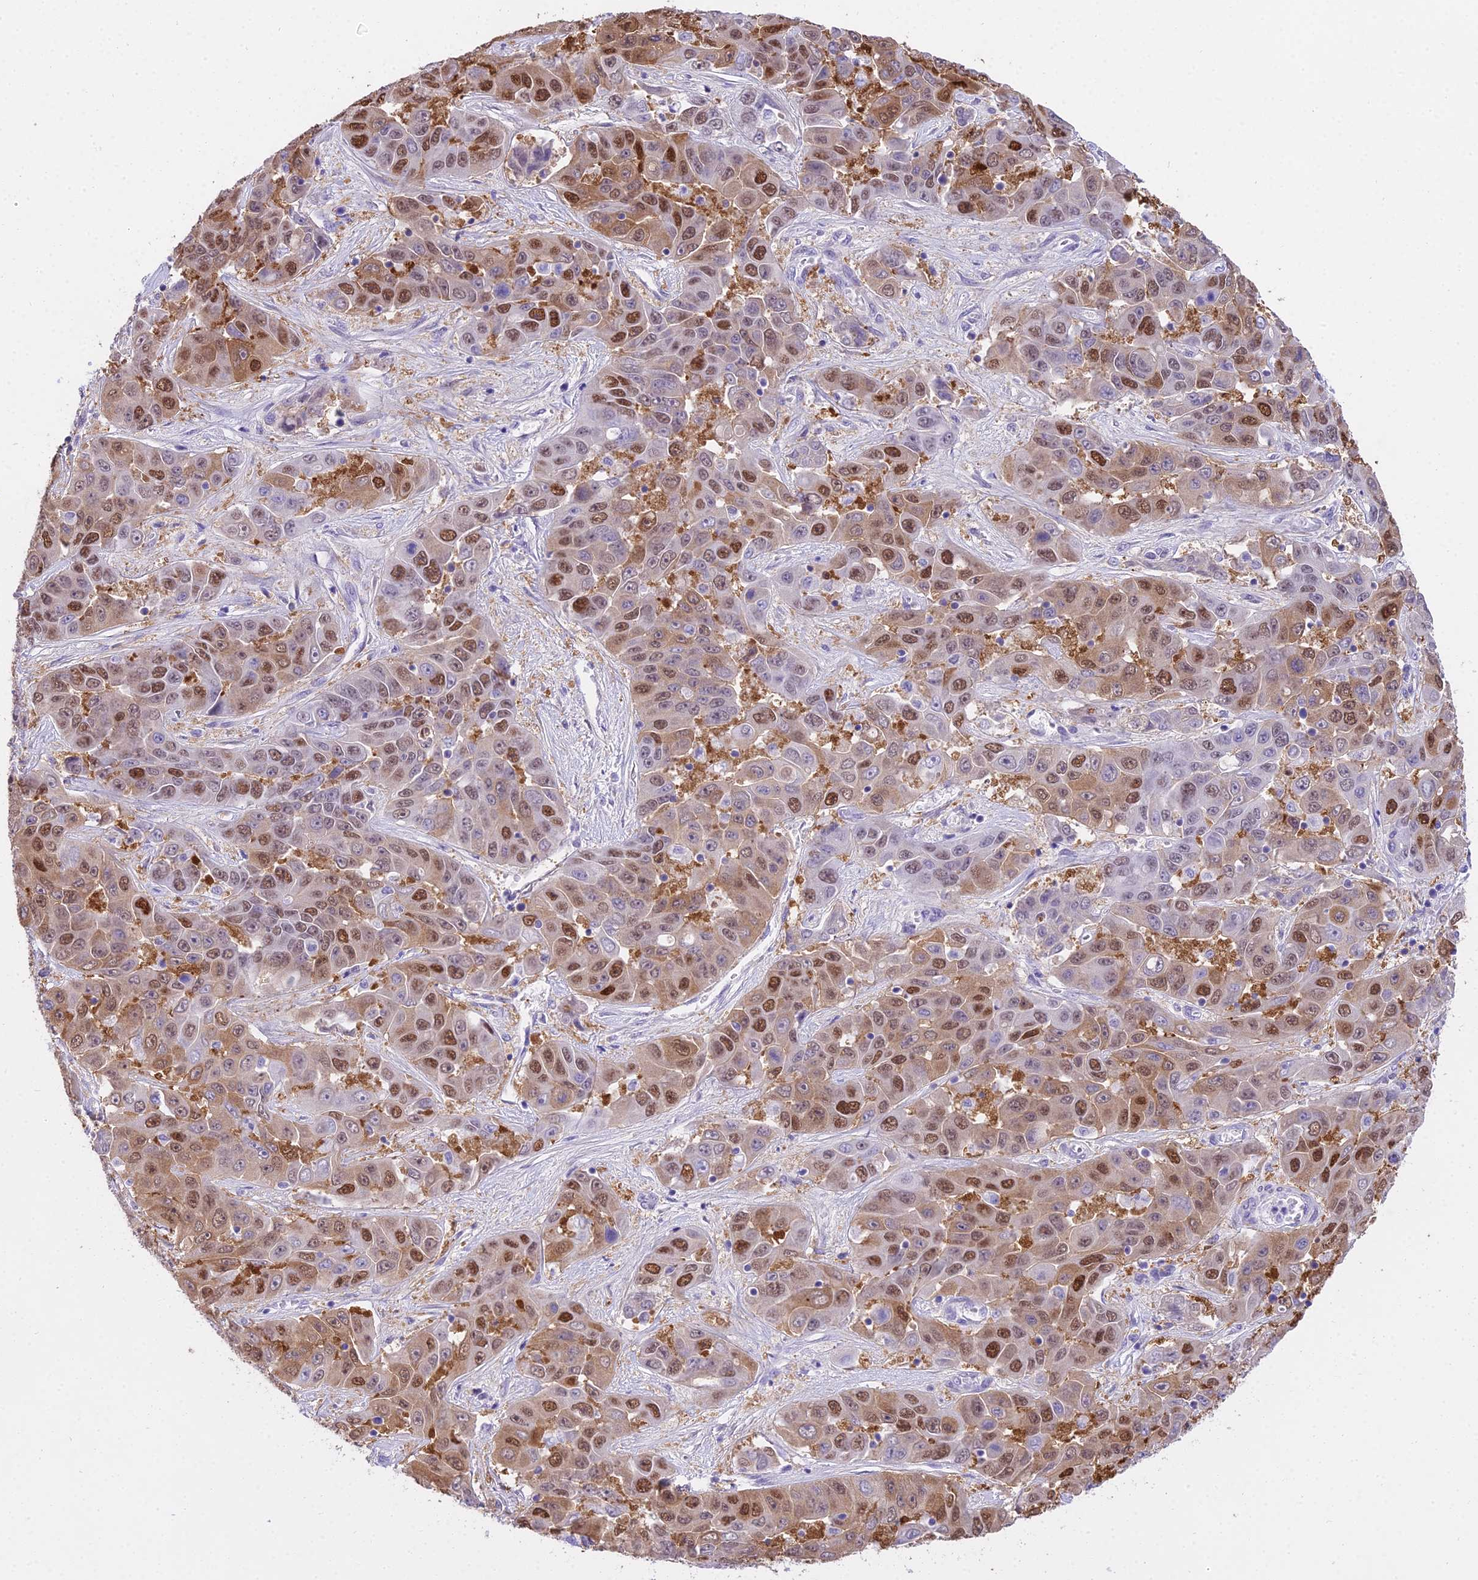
{"staining": {"intensity": "moderate", "quantity": "25%-75%", "location": "nuclear"}, "tissue": "liver cancer", "cell_type": "Tumor cells", "image_type": "cancer", "snomed": [{"axis": "morphology", "description": "Cholangiocarcinoma"}, {"axis": "topography", "description": "Liver"}], "caption": "About 25%-75% of tumor cells in liver cholangiocarcinoma show moderate nuclear protein expression as visualized by brown immunohistochemical staining.", "gene": "MAT2A", "patient": {"sex": "female", "age": 52}}